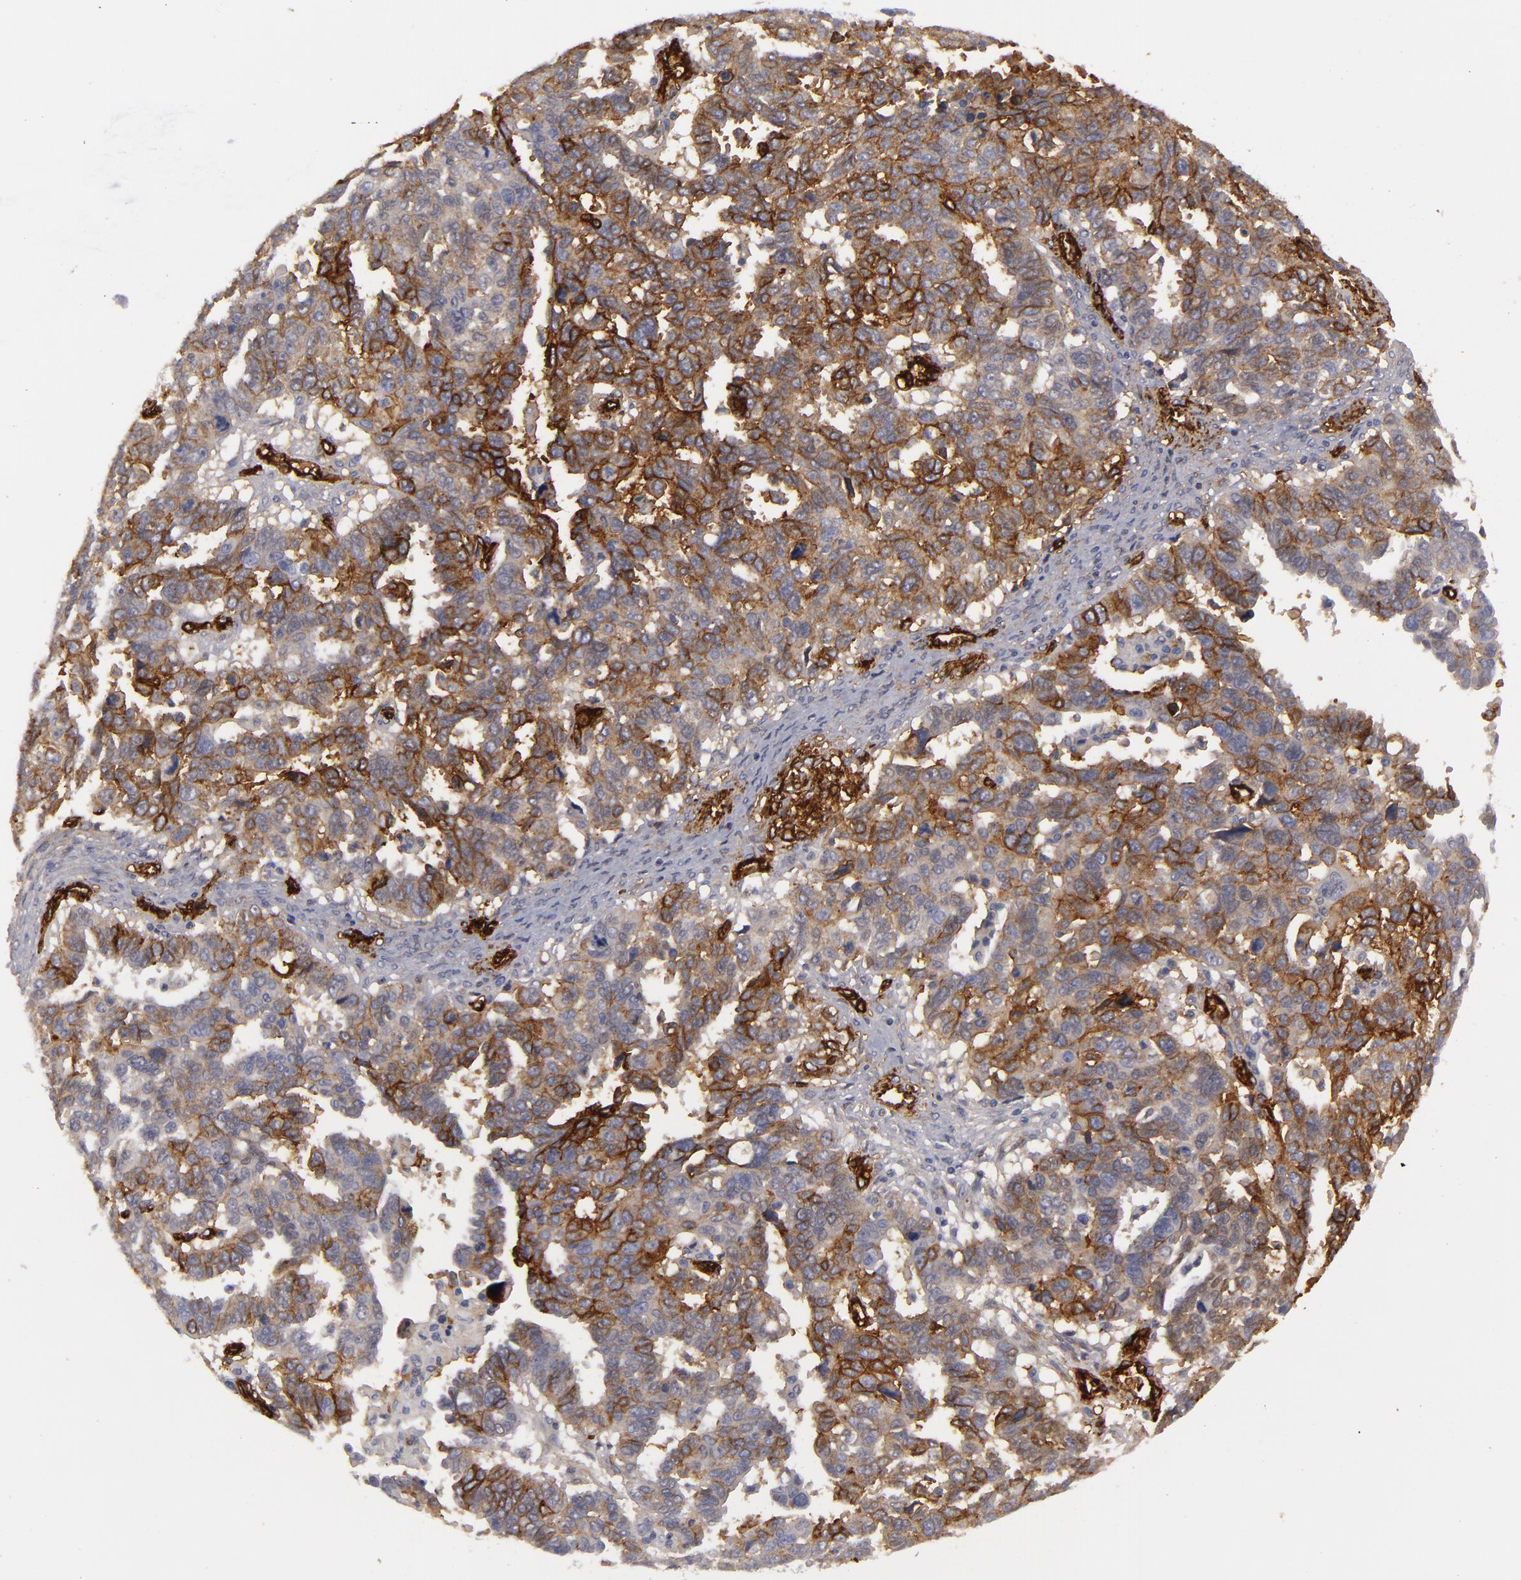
{"staining": {"intensity": "moderate", "quantity": ">75%", "location": "cytoplasmic/membranous"}, "tissue": "ovarian cancer", "cell_type": "Tumor cells", "image_type": "cancer", "snomed": [{"axis": "morphology", "description": "Carcinoma, endometroid"}, {"axis": "morphology", "description": "Cystadenocarcinoma, serous, NOS"}, {"axis": "topography", "description": "Ovary"}], "caption": "A photomicrograph of human ovarian cancer (endometroid carcinoma) stained for a protein demonstrates moderate cytoplasmic/membranous brown staining in tumor cells.", "gene": "MCAM", "patient": {"sex": "female", "age": 45}}